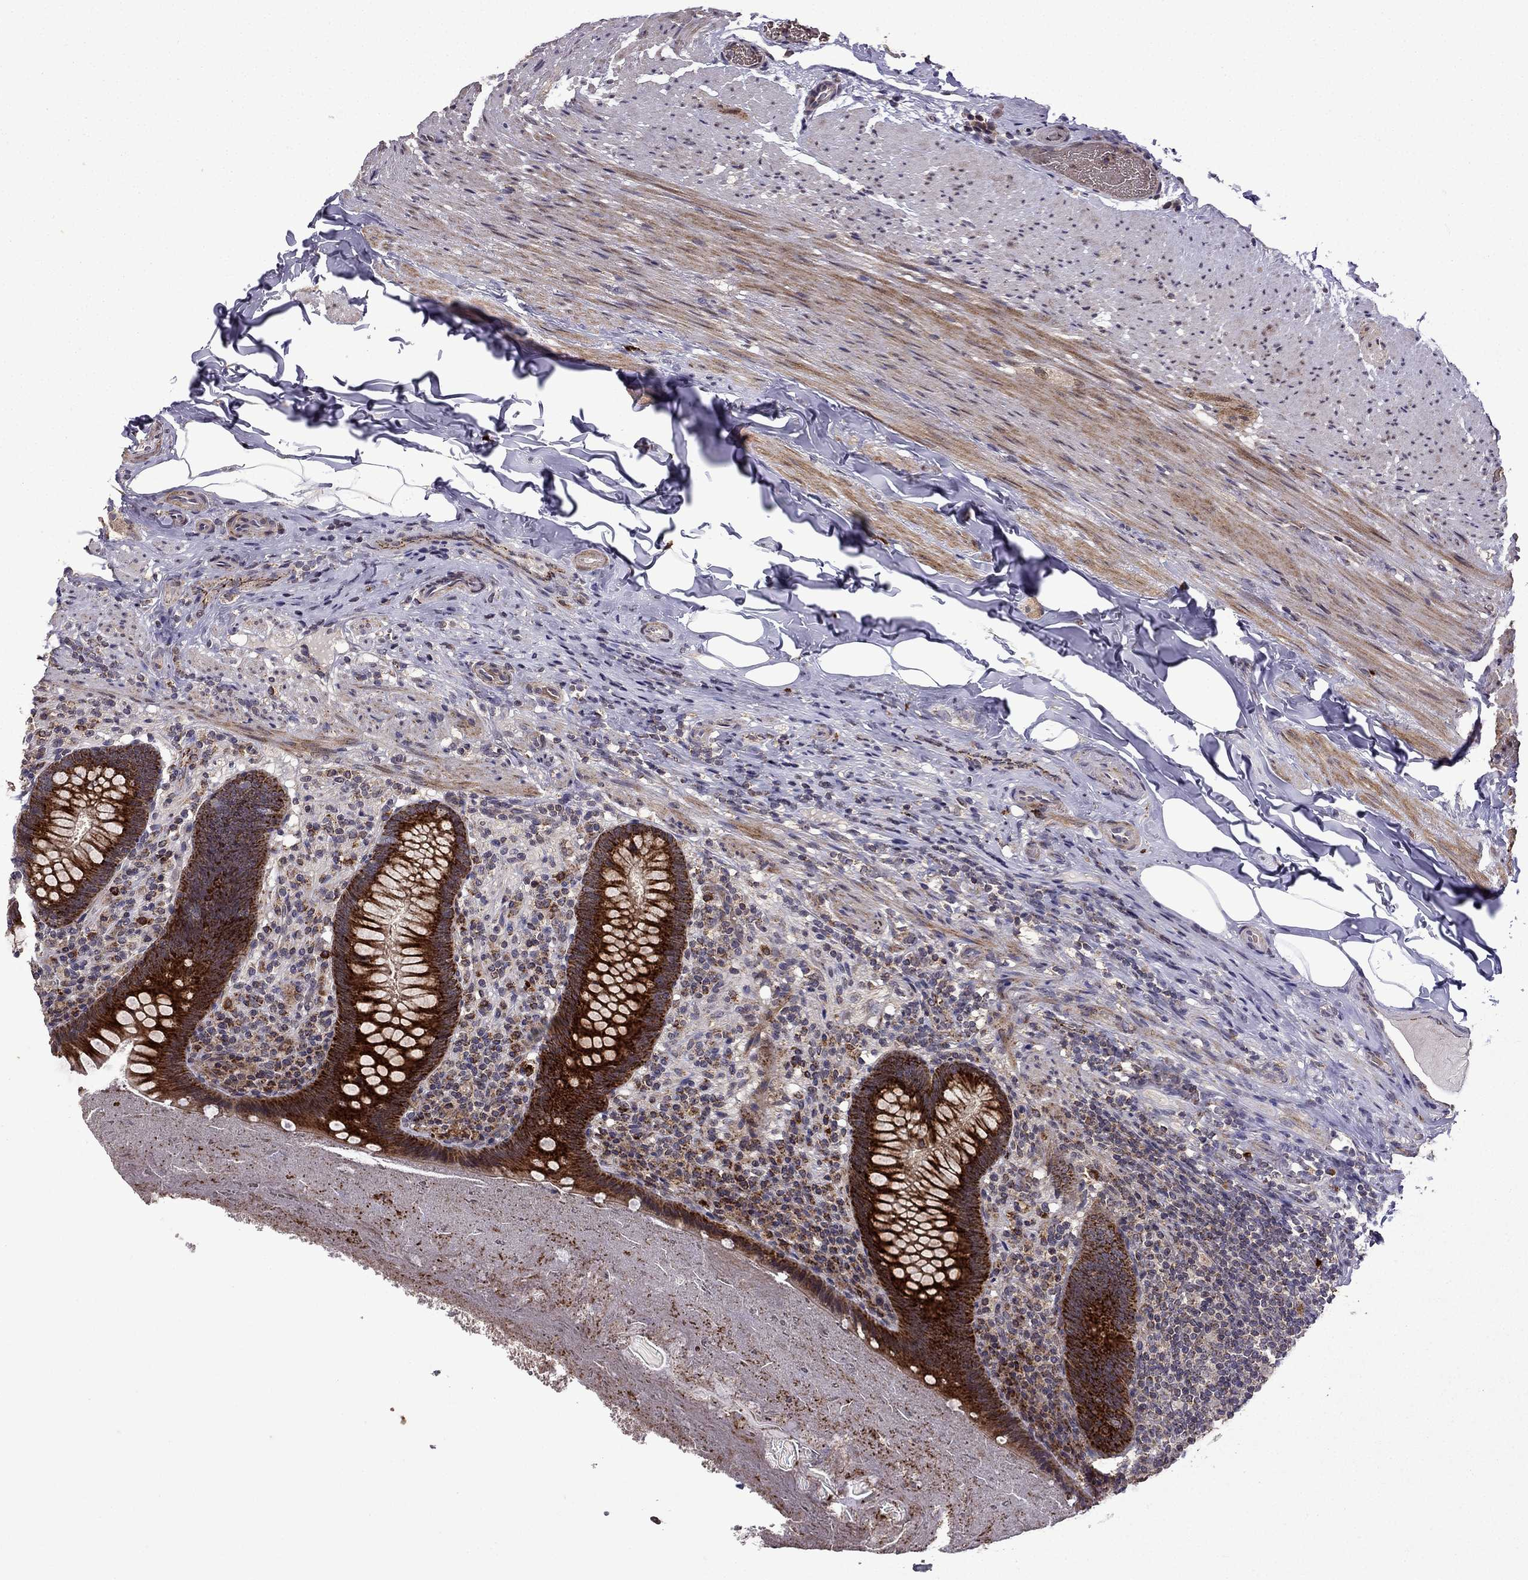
{"staining": {"intensity": "strong", "quantity": ">75%", "location": "cytoplasmic/membranous"}, "tissue": "appendix", "cell_type": "Glandular cells", "image_type": "normal", "snomed": [{"axis": "morphology", "description": "Normal tissue, NOS"}, {"axis": "topography", "description": "Appendix"}], "caption": "Brown immunohistochemical staining in unremarkable human appendix exhibits strong cytoplasmic/membranous expression in approximately >75% of glandular cells. (DAB (3,3'-diaminobenzidine) IHC with brightfield microscopy, high magnification).", "gene": "TAB2", "patient": {"sex": "male", "age": 47}}